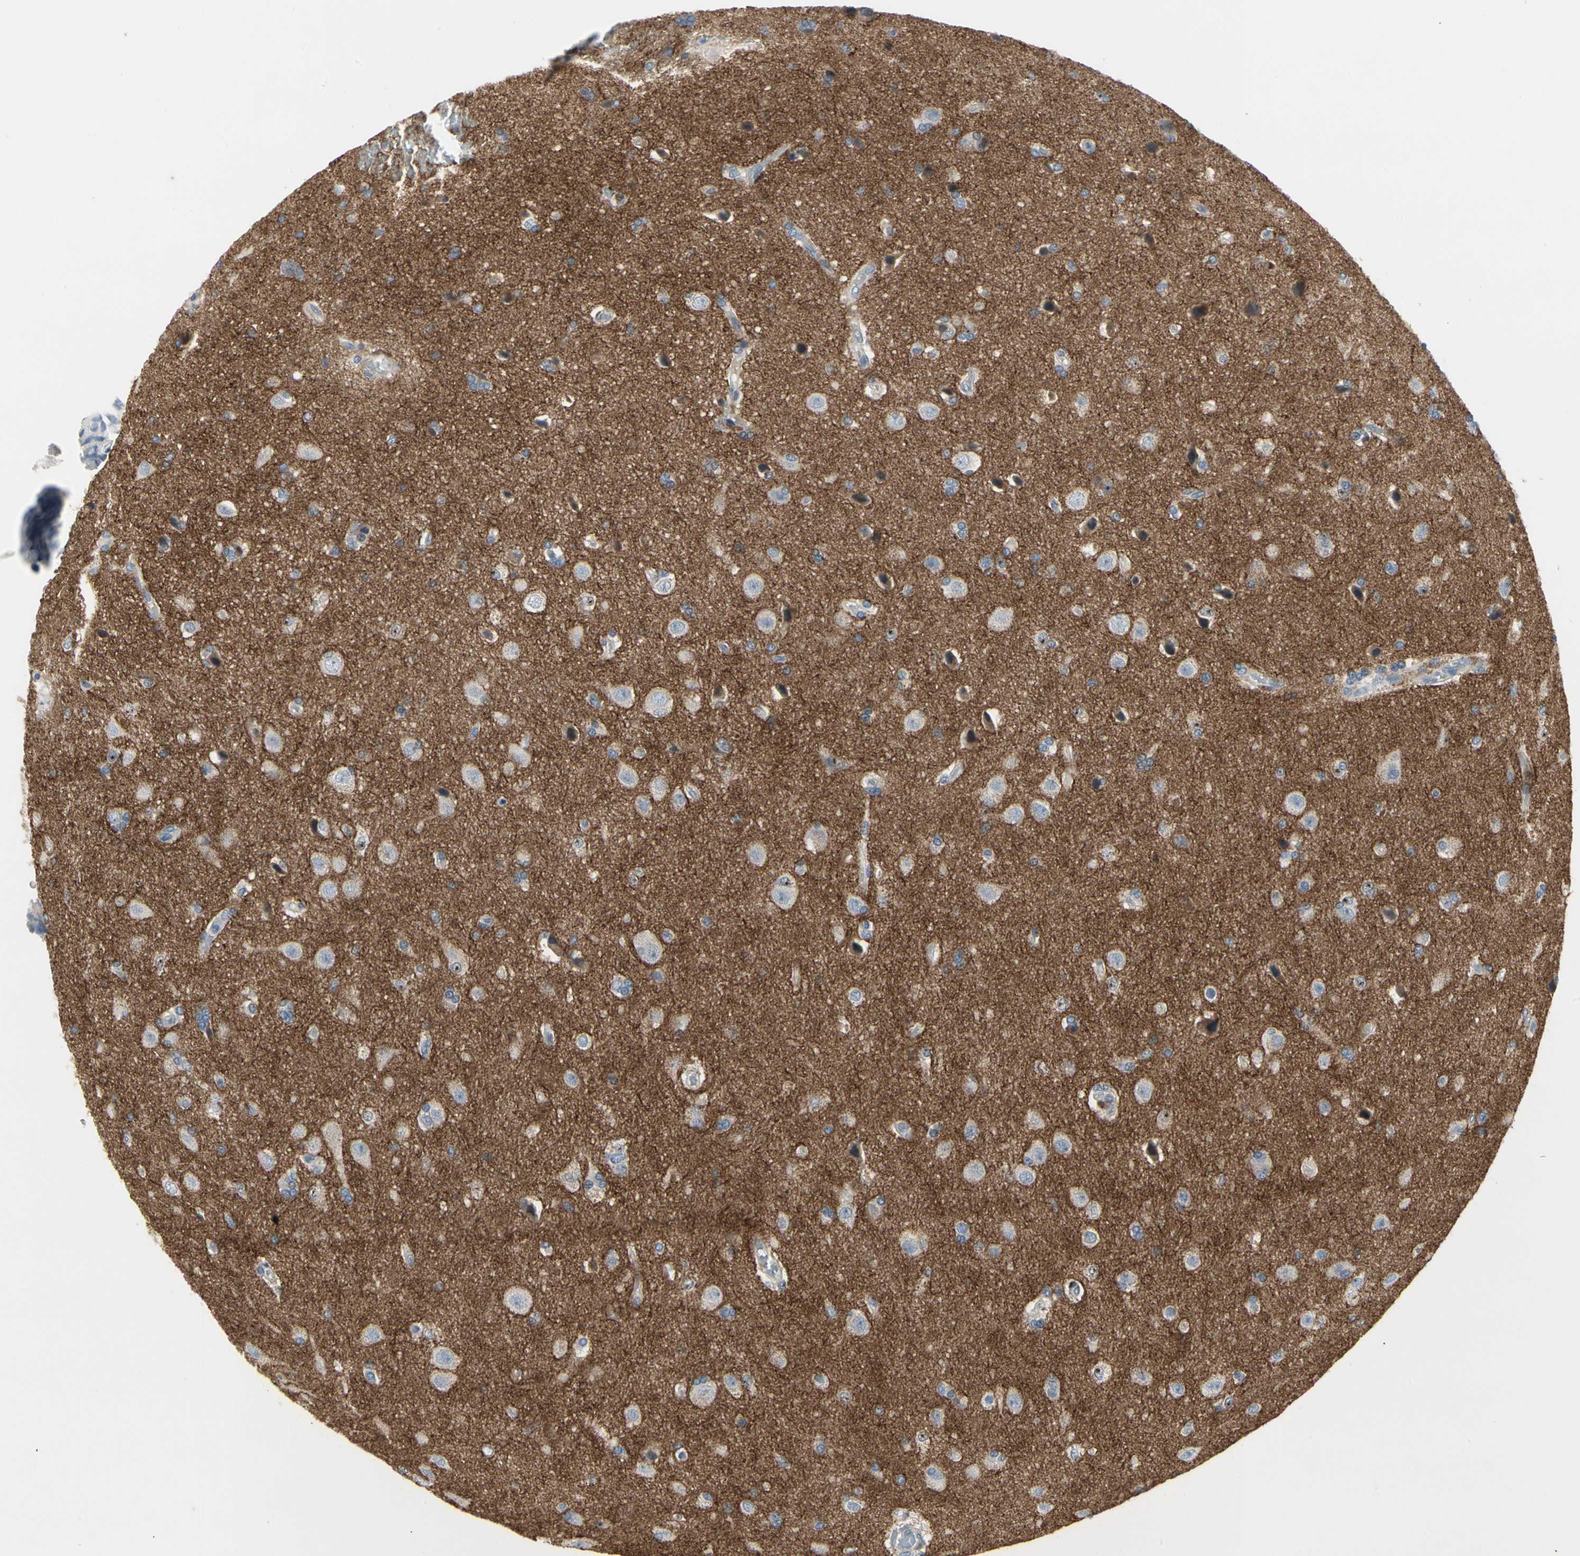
{"staining": {"intensity": "negative", "quantity": "none", "location": "none"}, "tissue": "glioma", "cell_type": "Tumor cells", "image_type": "cancer", "snomed": [{"axis": "morphology", "description": "Glioma, malignant, High grade"}, {"axis": "topography", "description": "Brain"}], "caption": "Immunohistochemical staining of human glioma exhibits no significant positivity in tumor cells. The staining was performed using DAB to visualize the protein expression in brown, while the nuclei were stained in blue with hematoxylin (Magnification: 20x).", "gene": "NFASC", "patient": {"sex": "male", "age": 71}}